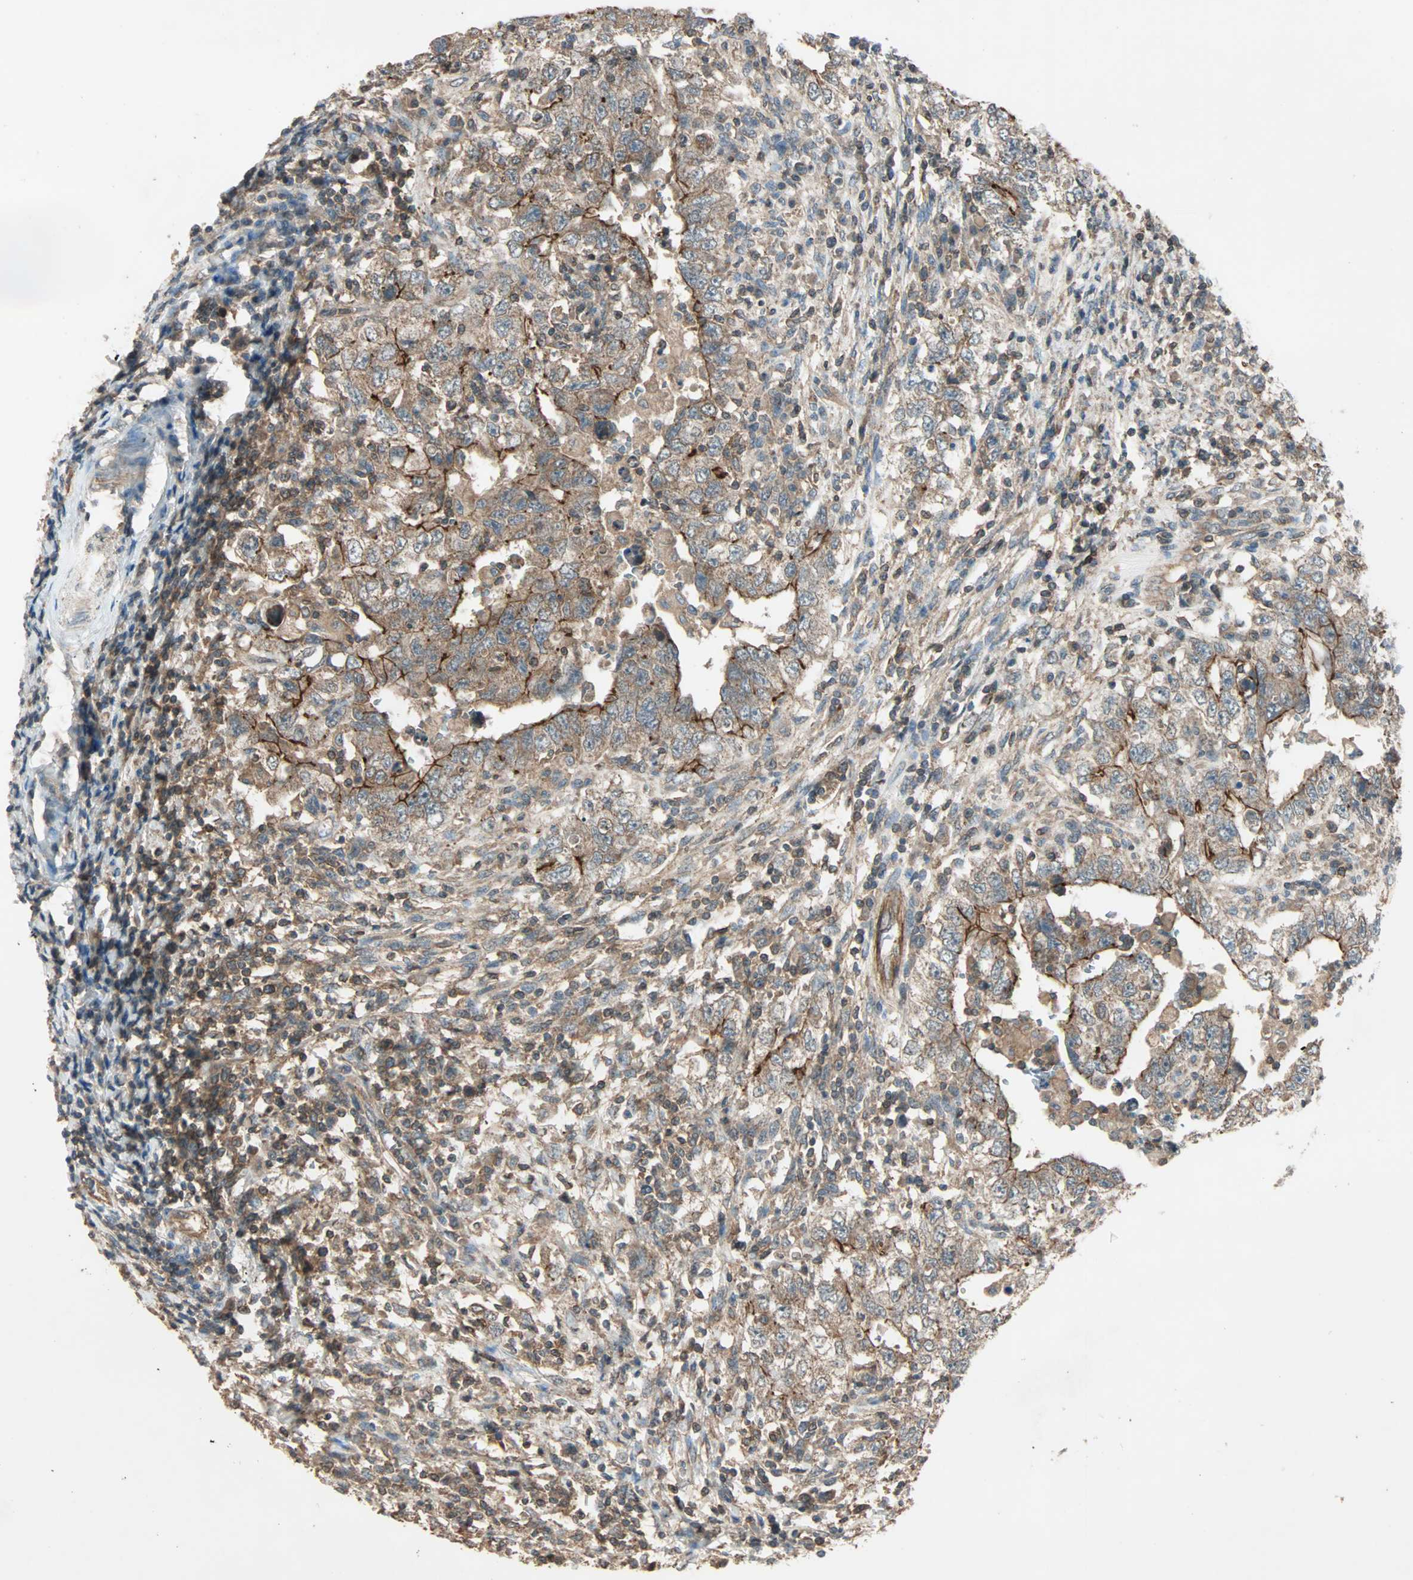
{"staining": {"intensity": "moderate", "quantity": ">75%", "location": "cytoplasmic/membranous"}, "tissue": "testis cancer", "cell_type": "Tumor cells", "image_type": "cancer", "snomed": [{"axis": "morphology", "description": "Carcinoma, Embryonal, NOS"}, {"axis": "topography", "description": "Testis"}], "caption": "Testis cancer (embryonal carcinoma) stained with immunohistochemistry shows moderate cytoplasmic/membranous expression in approximately >75% of tumor cells.", "gene": "MAP3K21", "patient": {"sex": "male", "age": 26}}